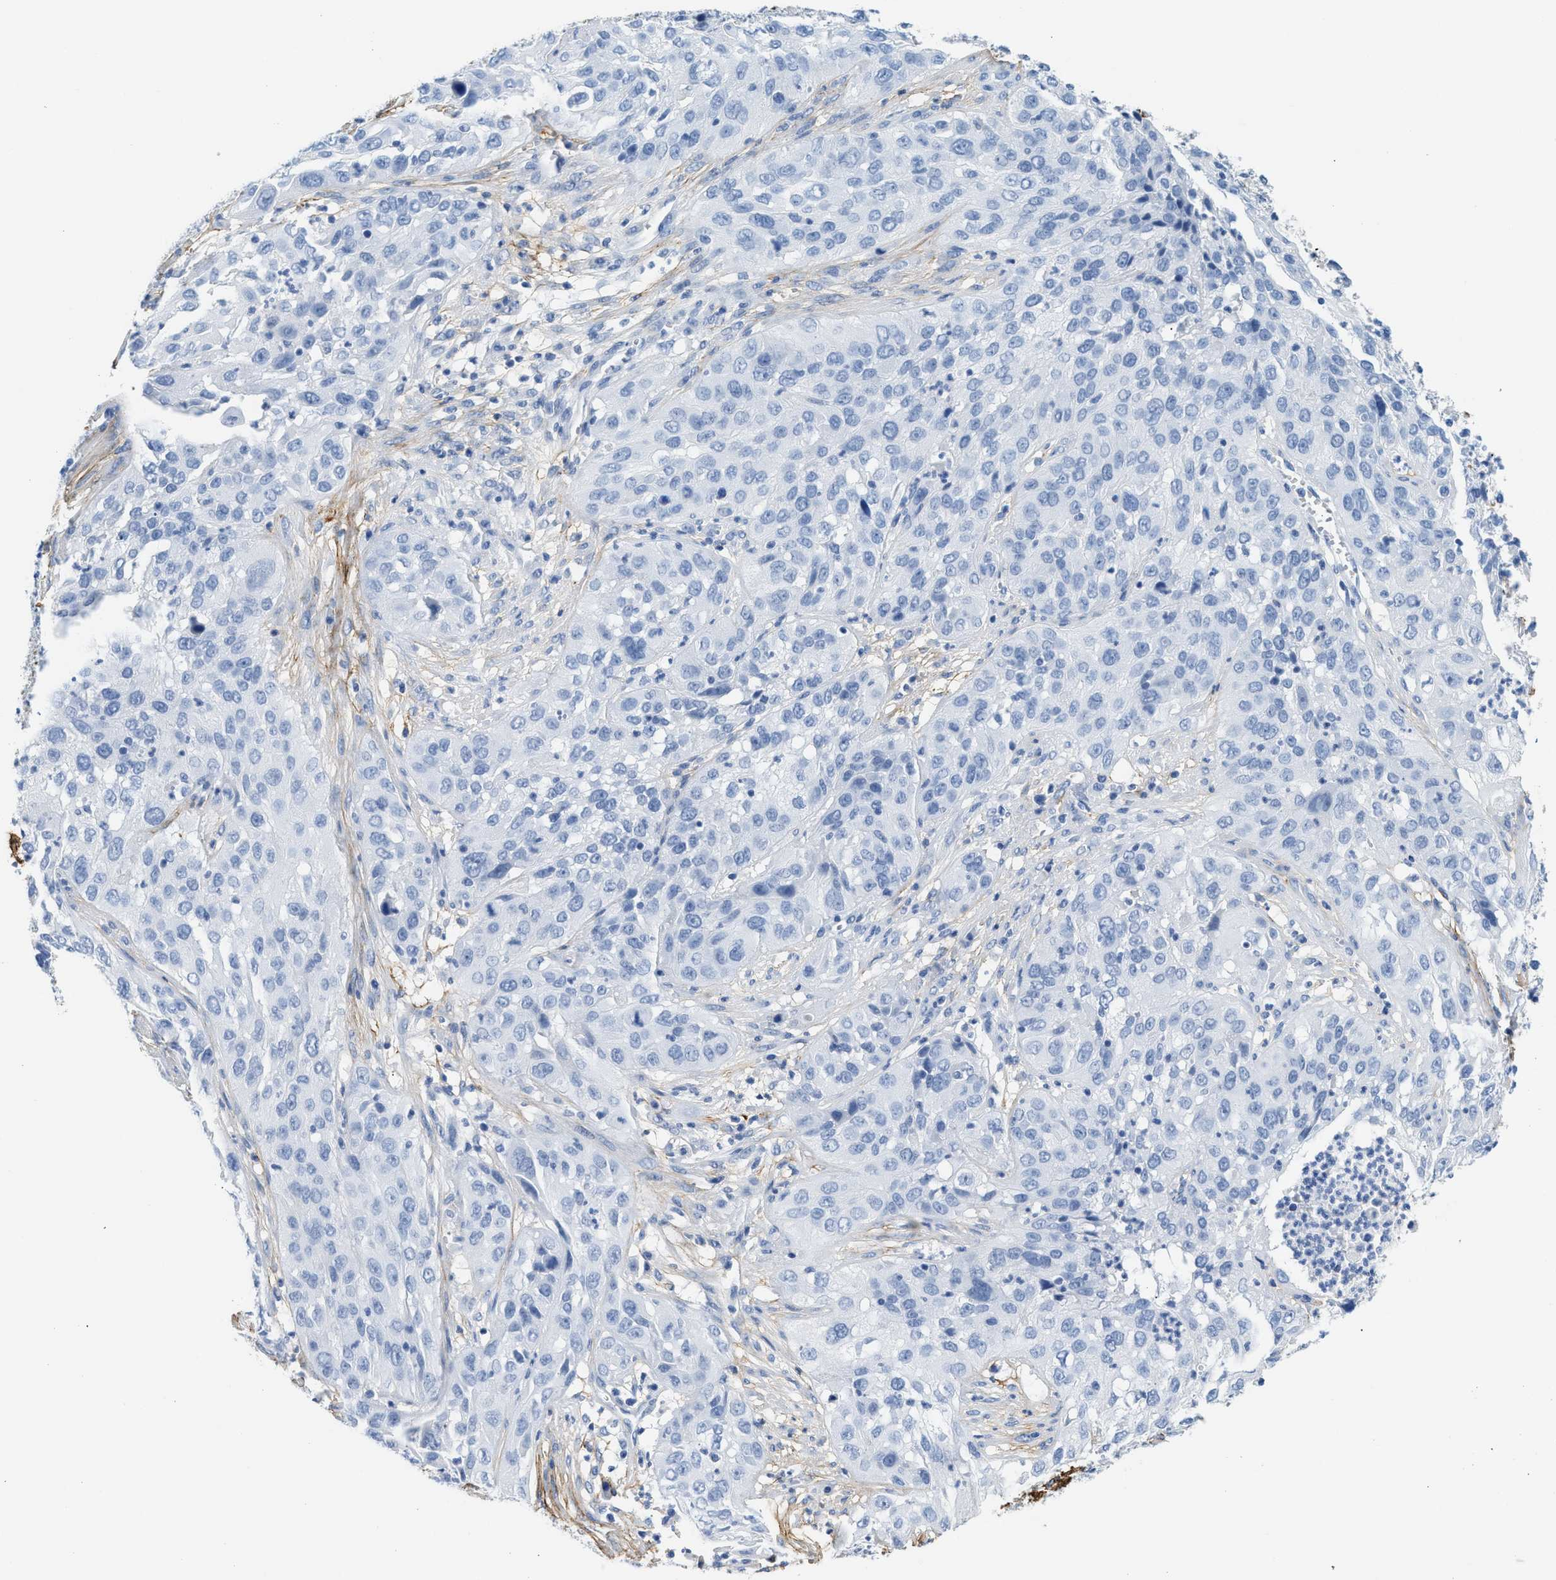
{"staining": {"intensity": "negative", "quantity": "none", "location": "none"}, "tissue": "cervical cancer", "cell_type": "Tumor cells", "image_type": "cancer", "snomed": [{"axis": "morphology", "description": "Squamous cell carcinoma, NOS"}, {"axis": "topography", "description": "Cervix"}], "caption": "Immunohistochemistry (IHC) image of neoplastic tissue: cervical cancer (squamous cell carcinoma) stained with DAB (3,3'-diaminobenzidine) displays no significant protein staining in tumor cells.", "gene": "TNR", "patient": {"sex": "female", "age": 32}}